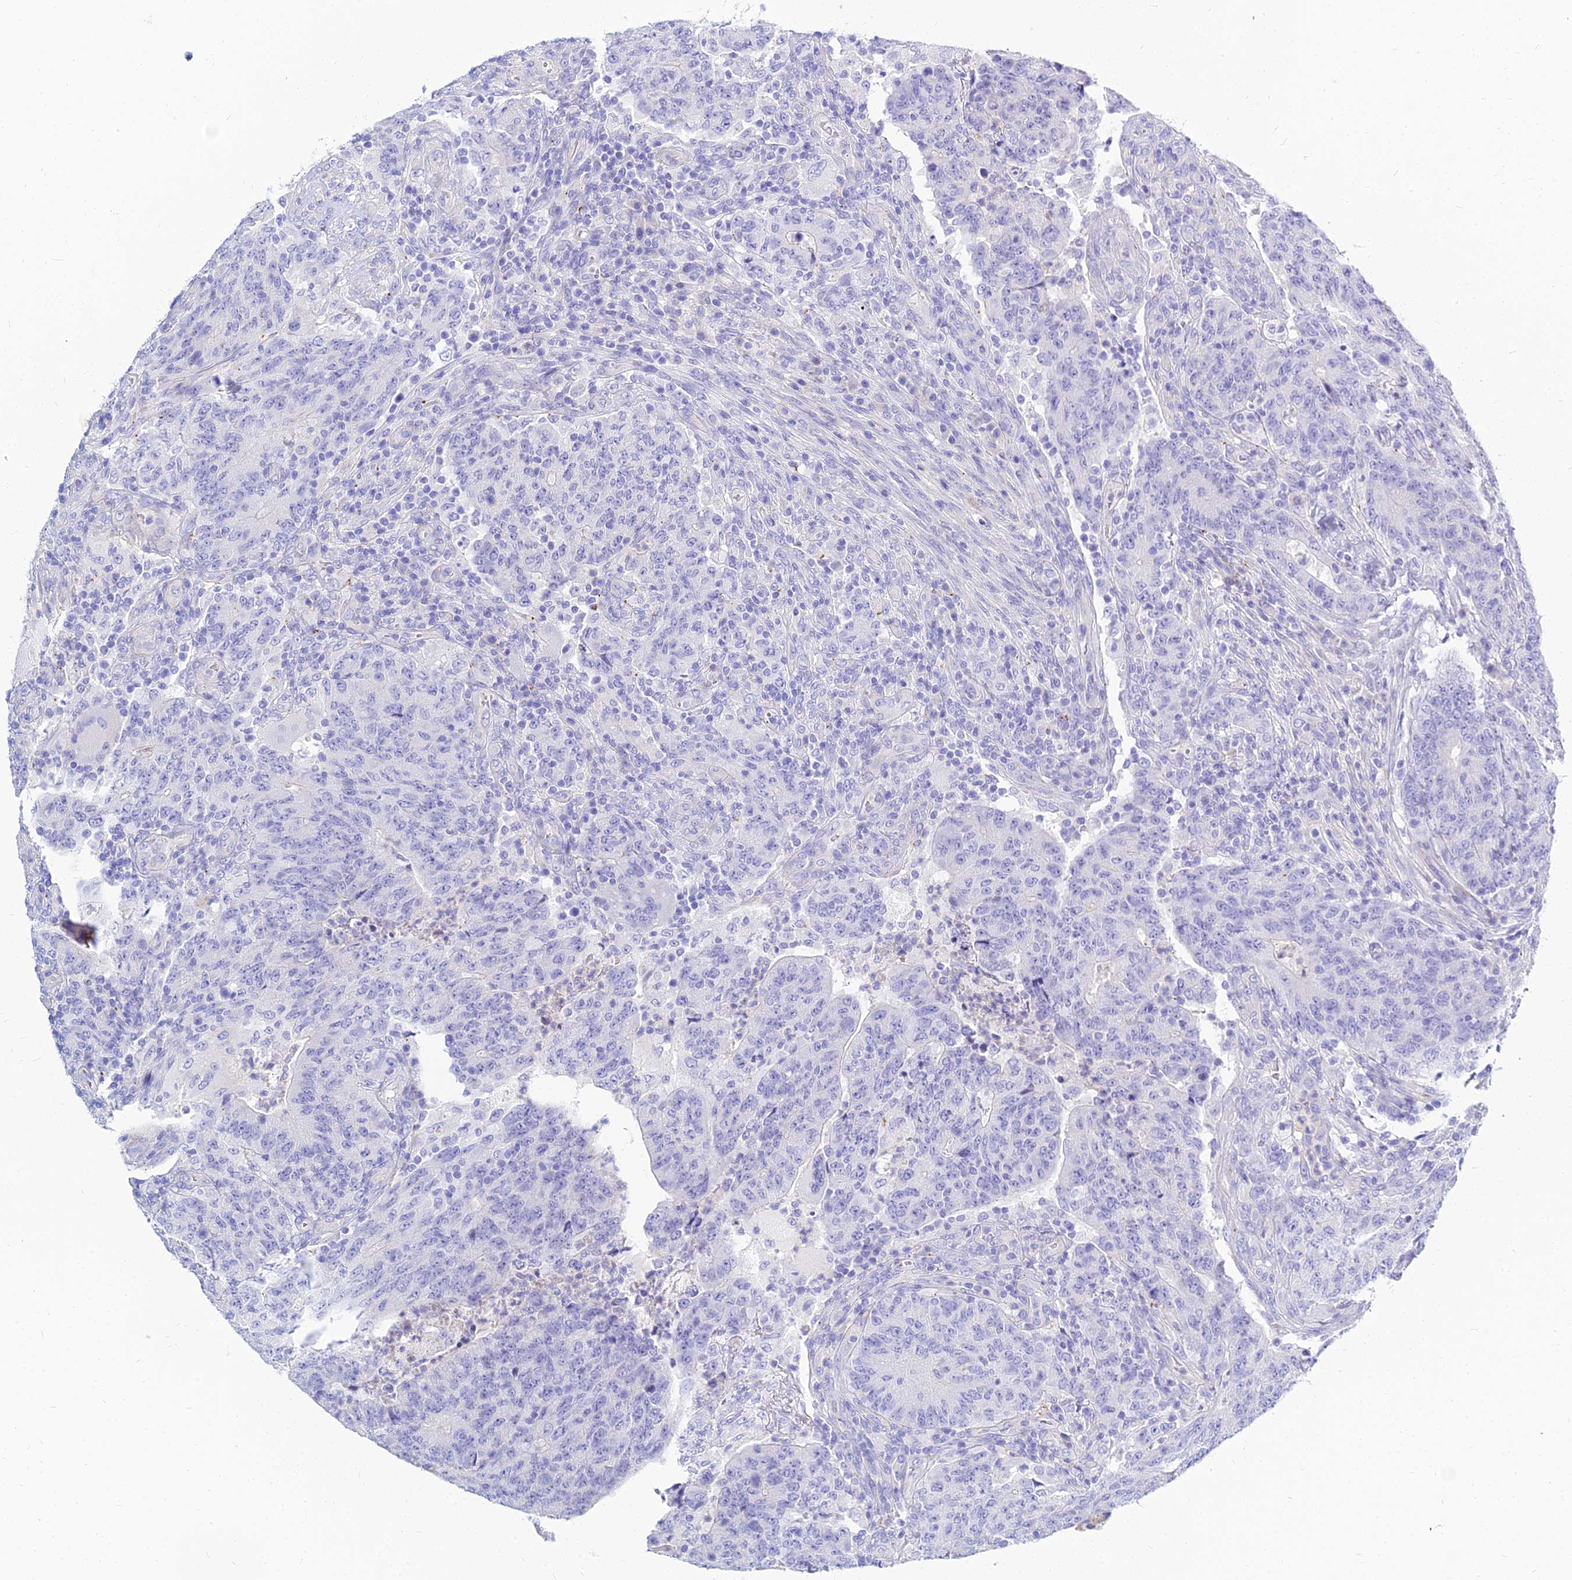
{"staining": {"intensity": "negative", "quantity": "none", "location": "none"}, "tissue": "colorectal cancer", "cell_type": "Tumor cells", "image_type": "cancer", "snomed": [{"axis": "morphology", "description": "Adenocarcinoma, NOS"}, {"axis": "topography", "description": "Colon"}], "caption": "DAB (3,3'-diaminobenzidine) immunohistochemical staining of human colorectal cancer reveals no significant expression in tumor cells.", "gene": "ZNF552", "patient": {"sex": "female", "age": 75}}